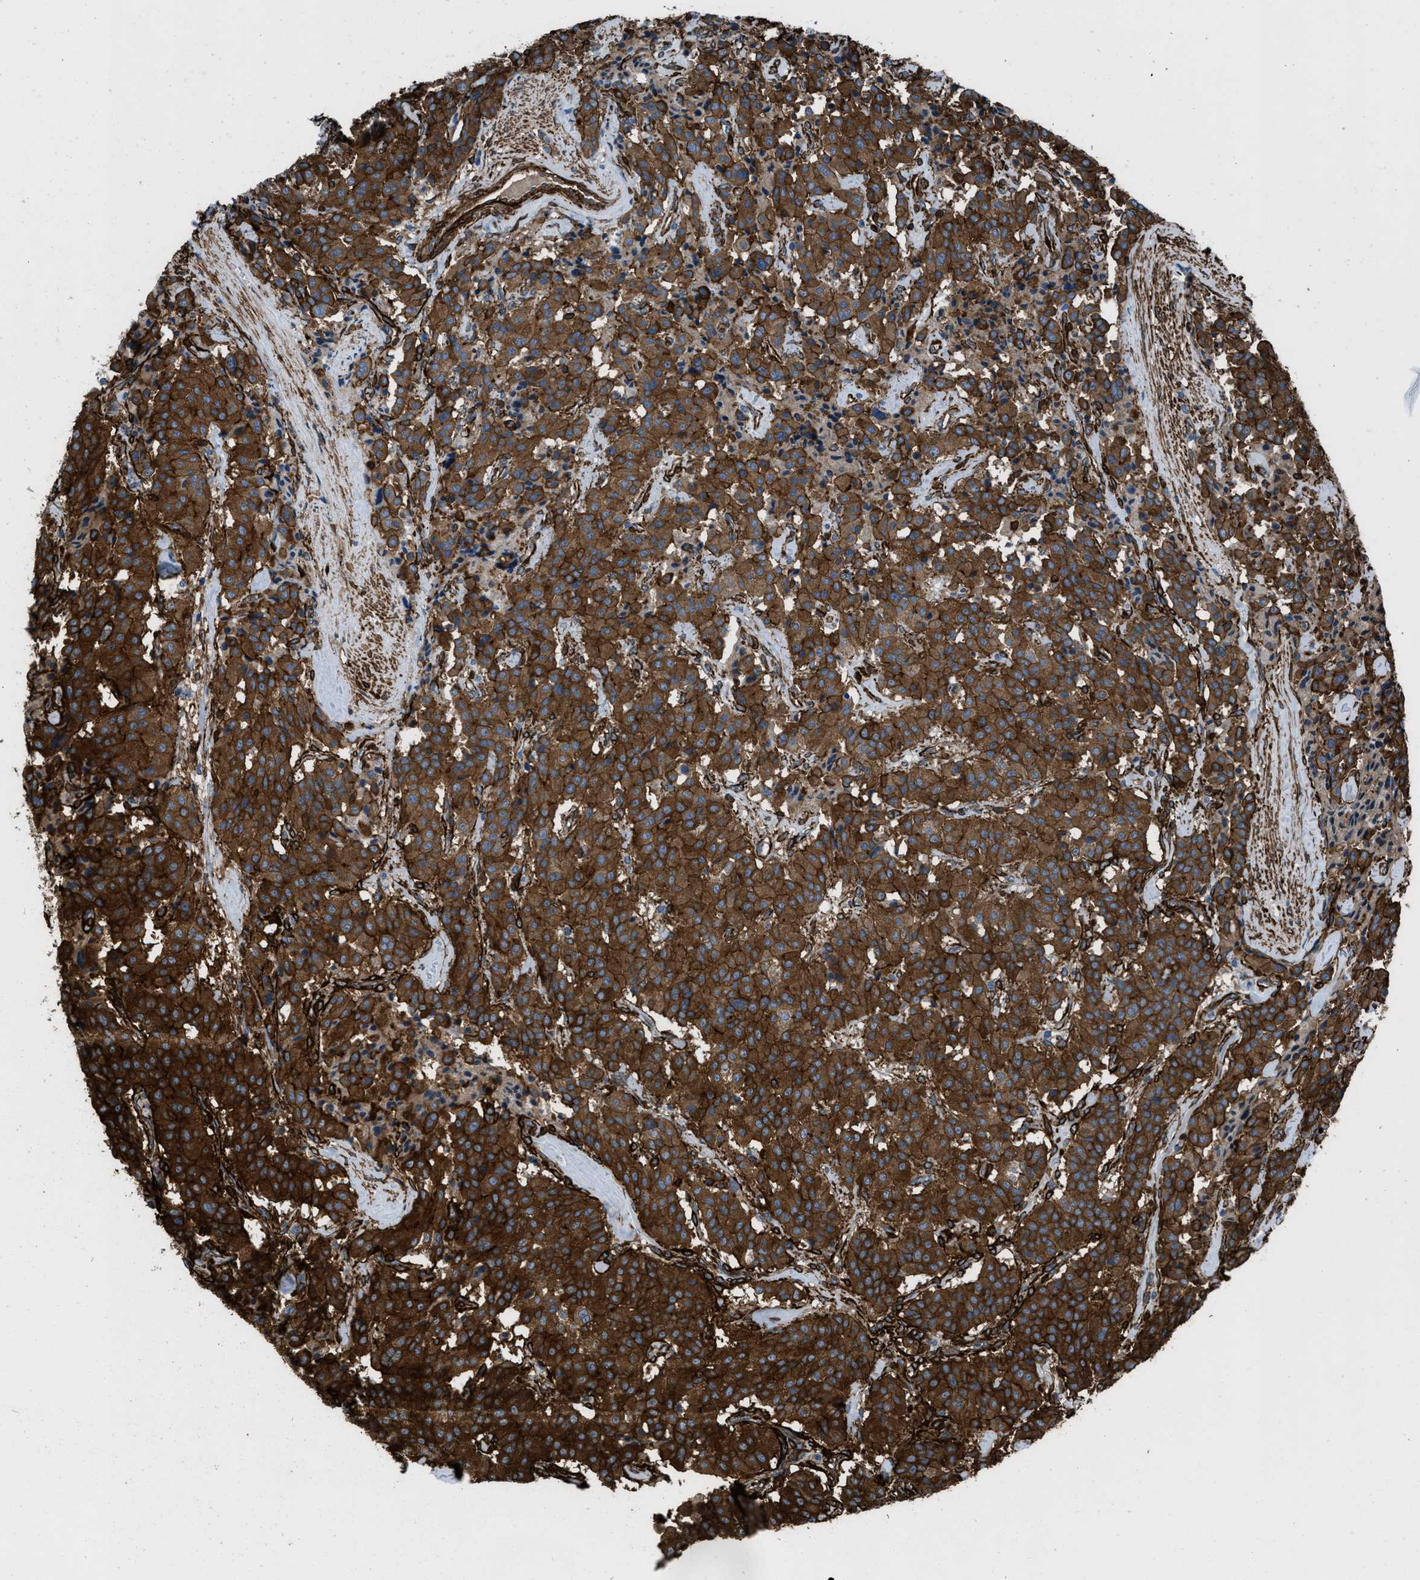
{"staining": {"intensity": "strong", "quantity": ">75%", "location": "cytoplasmic/membranous"}, "tissue": "carcinoid", "cell_type": "Tumor cells", "image_type": "cancer", "snomed": [{"axis": "morphology", "description": "Carcinoid, malignant, NOS"}, {"axis": "topography", "description": "Lung"}], "caption": "This image demonstrates carcinoid stained with immunohistochemistry (IHC) to label a protein in brown. The cytoplasmic/membranous of tumor cells show strong positivity for the protein. Nuclei are counter-stained blue.", "gene": "CALD1", "patient": {"sex": "male", "age": 30}}